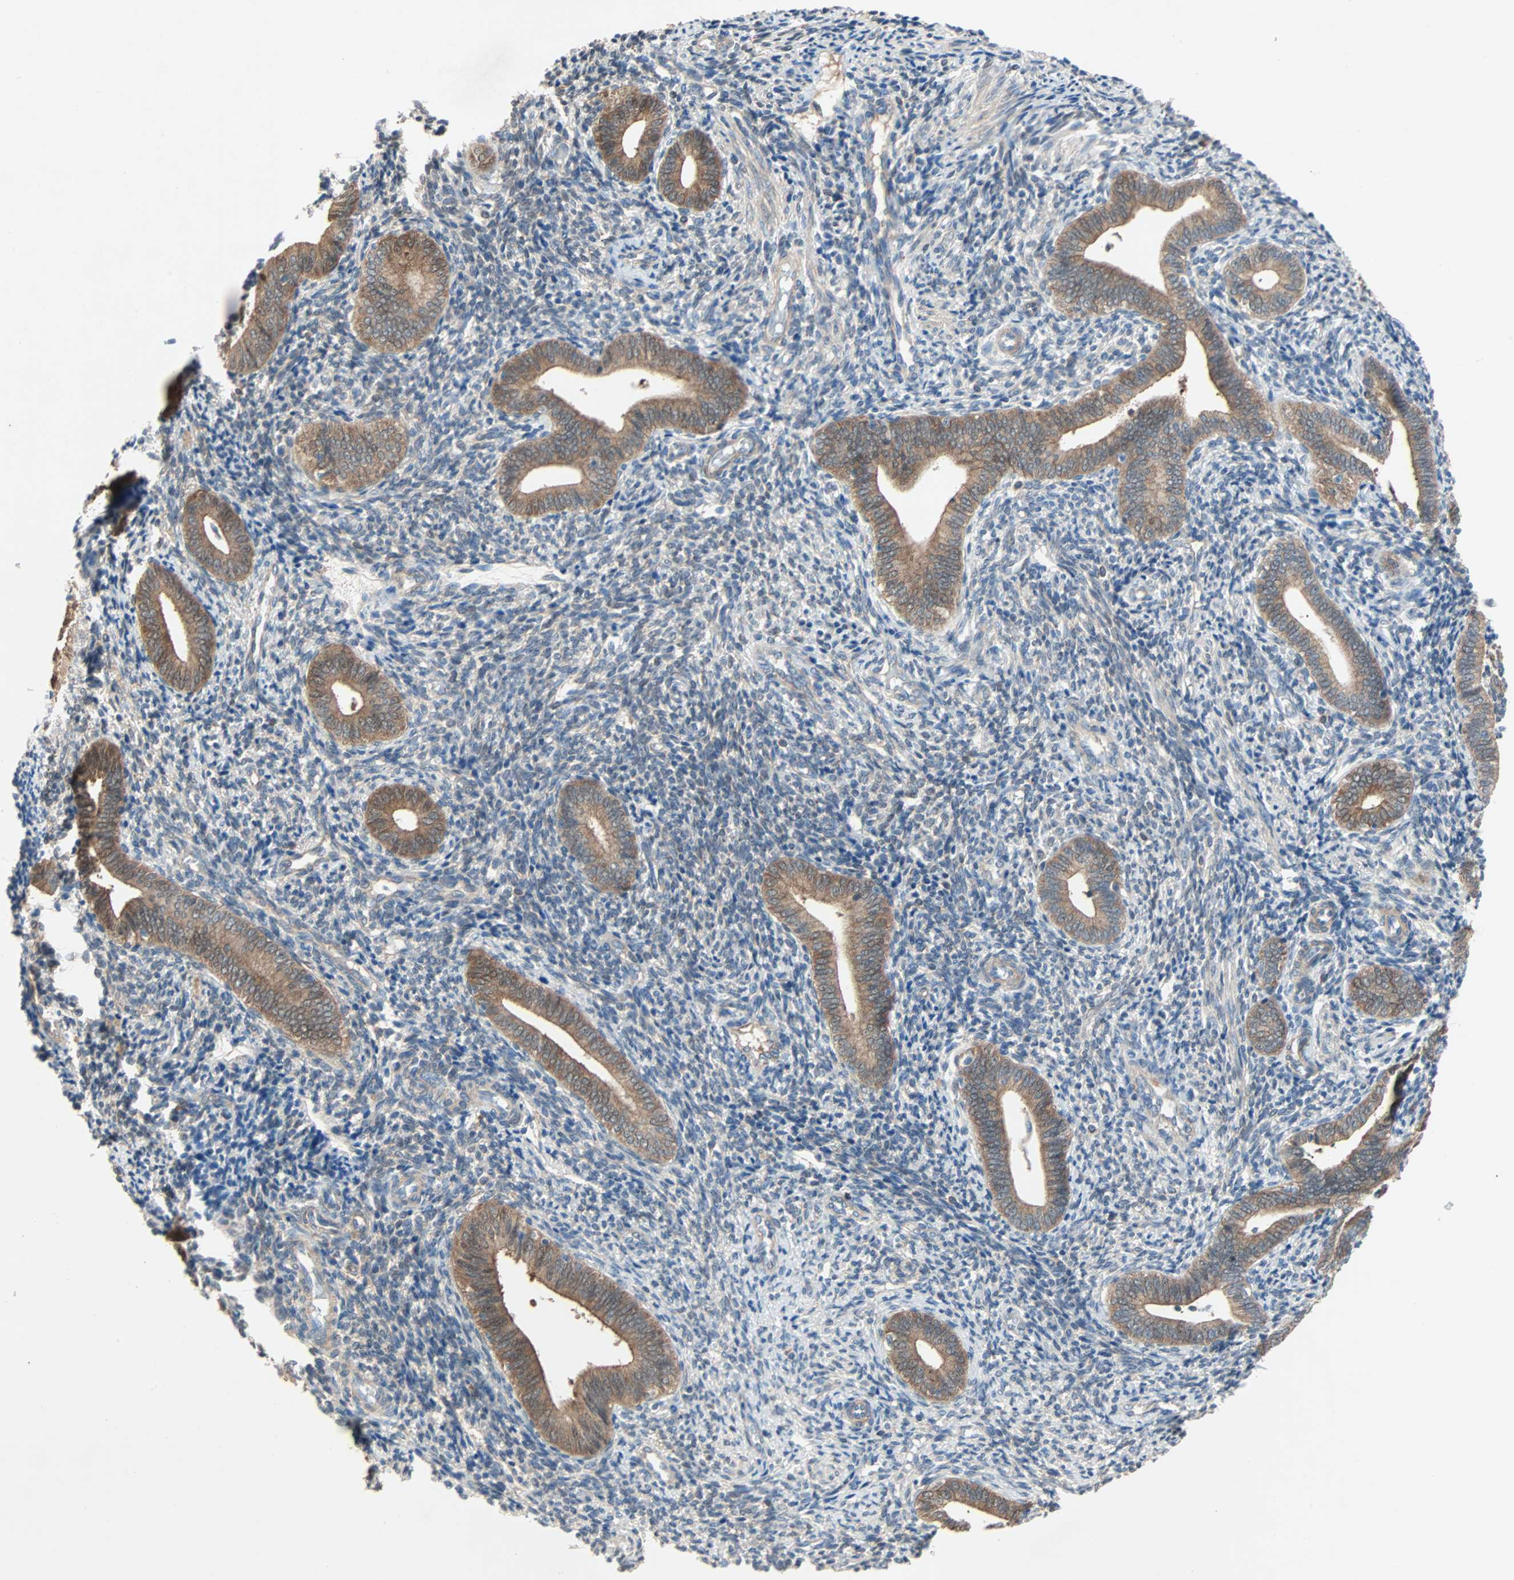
{"staining": {"intensity": "weak", "quantity": ">75%", "location": "cytoplasmic/membranous"}, "tissue": "endometrium", "cell_type": "Cells in endometrial stroma", "image_type": "normal", "snomed": [{"axis": "morphology", "description": "Normal tissue, NOS"}, {"axis": "topography", "description": "Uterus"}, {"axis": "topography", "description": "Endometrium"}], "caption": "Brown immunohistochemical staining in normal endometrium displays weak cytoplasmic/membranous positivity in approximately >75% of cells in endometrial stroma.", "gene": "TNFRSF12A", "patient": {"sex": "female", "age": 33}}